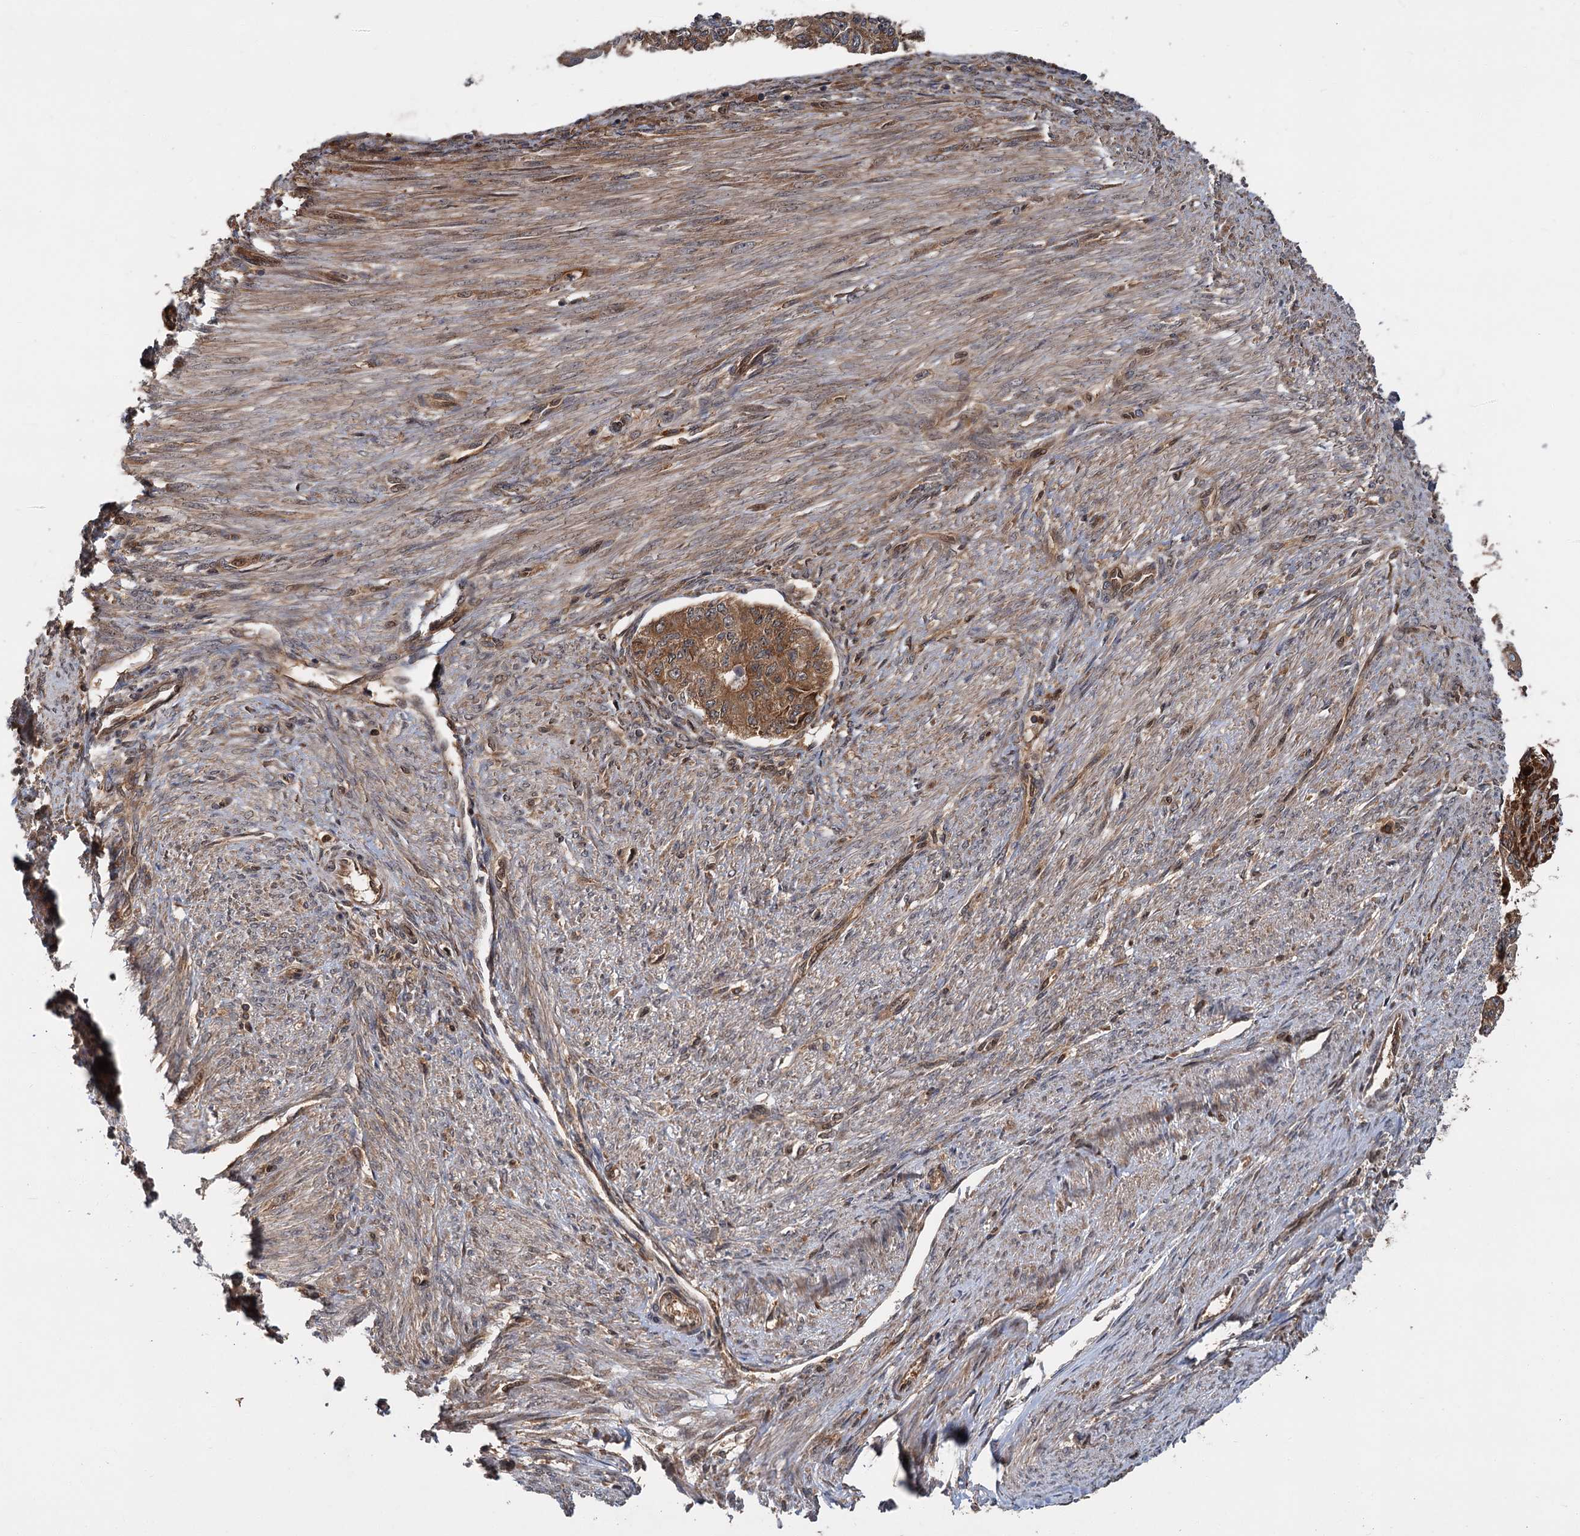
{"staining": {"intensity": "moderate", "quantity": ">75%", "location": "cytoplasmic/membranous"}, "tissue": "endometrial cancer", "cell_type": "Tumor cells", "image_type": "cancer", "snomed": [{"axis": "morphology", "description": "Adenocarcinoma, NOS"}, {"axis": "topography", "description": "Endometrium"}], "caption": "A medium amount of moderate cytoplasmic/membranous staining is seen in about >75% of tumor cells in endometrial adenocarcinoma tissue. (DAB IHC, brown staining for protein, blue staining for nuclei).", "gene": "KANSL2", "patient": {"sex": "female", "age": 32}}